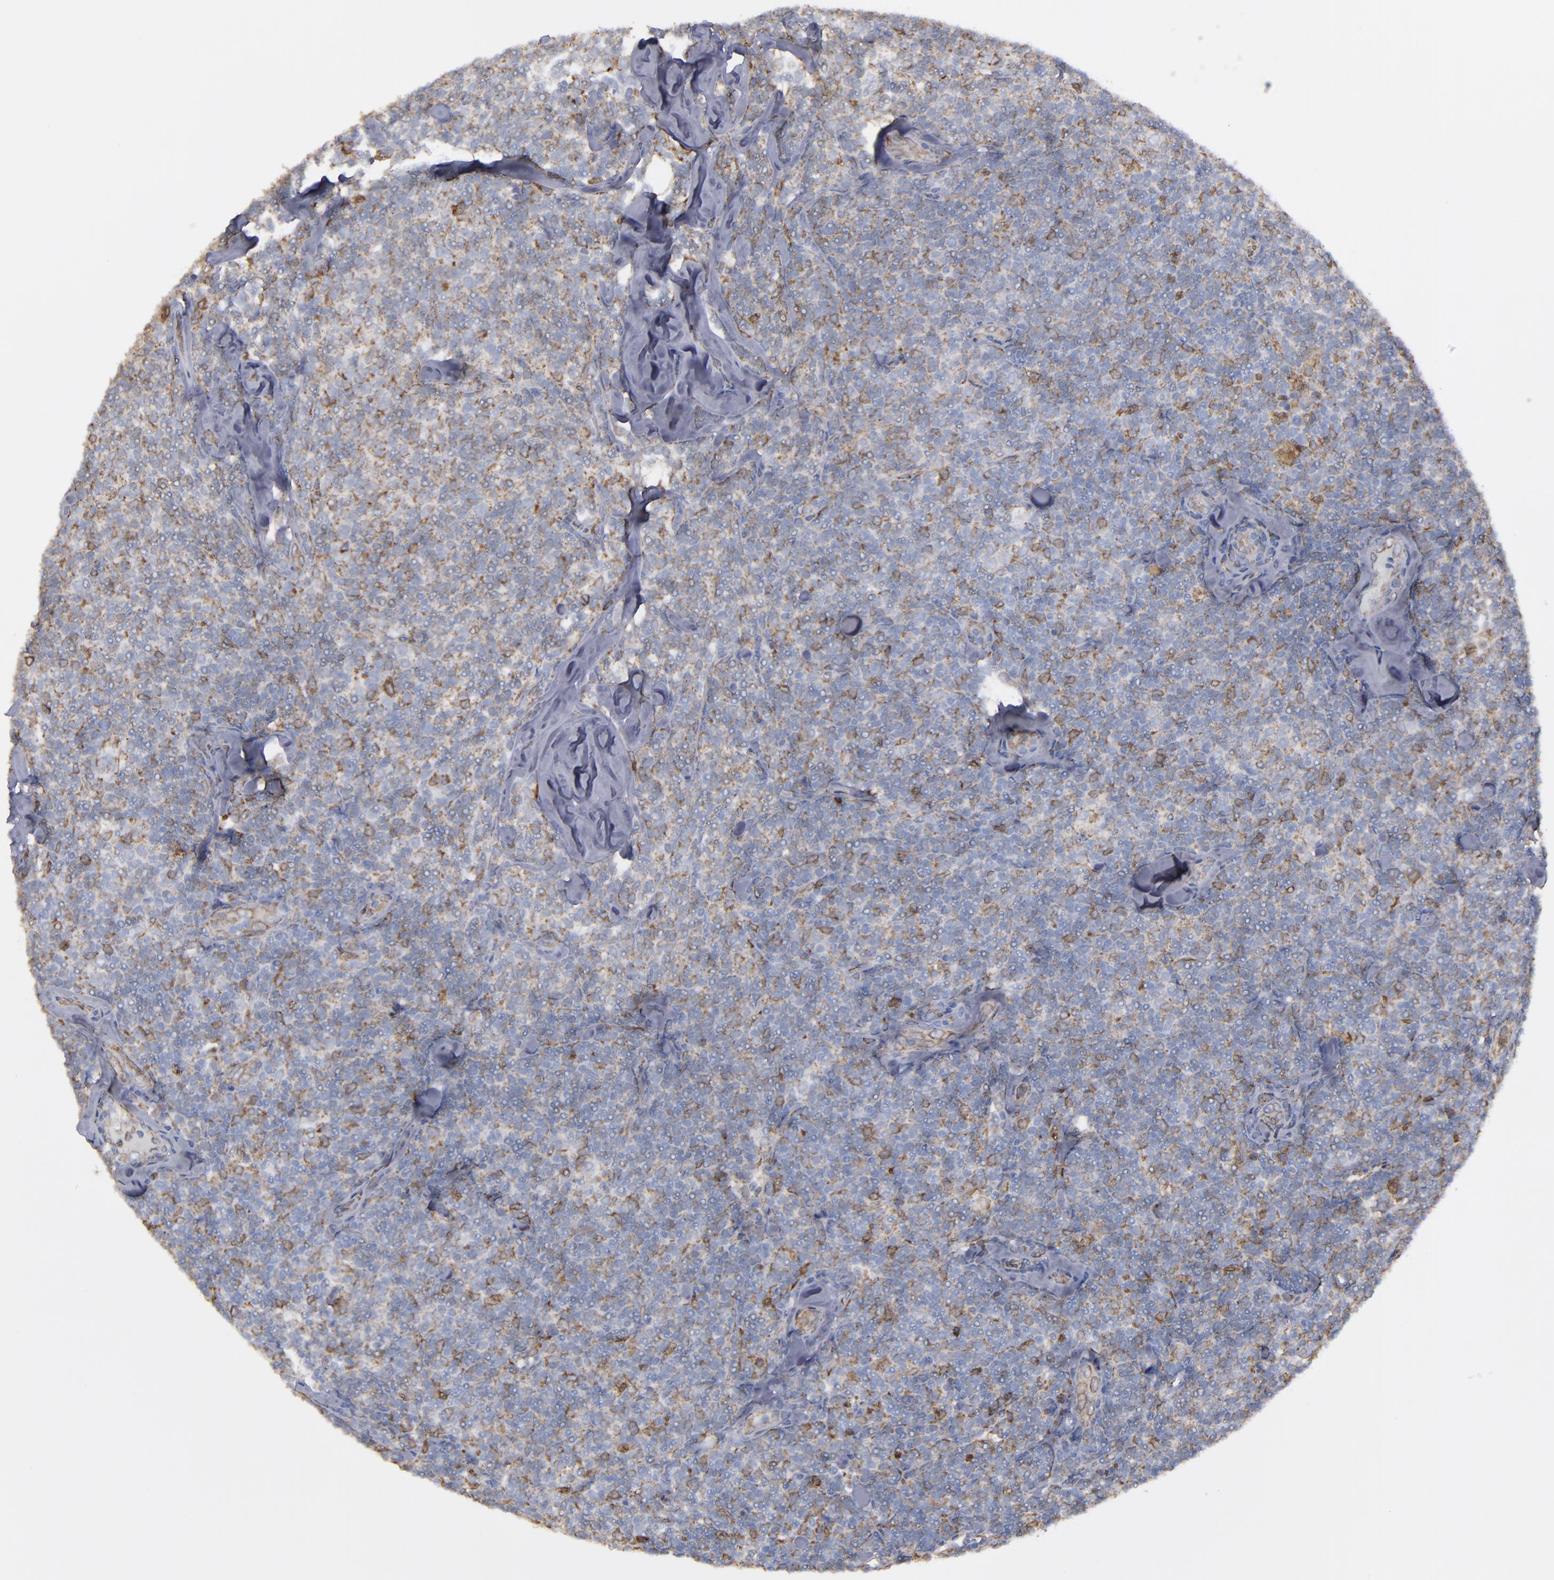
{"staining": {"intensity": "moderate", "quantity": "<25%", "location": "cytoplasmic/membranous"}, "tissue": "lymphoma", "cell_type": "Tumor cells", "image_type": "cancer", "snomed": [{"axis": "morphology", "description": "Malignant lymphoma, non-Hodgkin's type, Low grade"}, {"axis": "topography", "description": "Lymph node"}], "caption": "This is an image of immunohistochemistry (IHC) staining of low-grade malignant lymphoma, non-Hodgkin's type, which shows moderate positivity in the cytoplasmic/membranous of tumor cells.", "gene": "ERLIN2", "patient": {"sex": "female", "age": 56}}